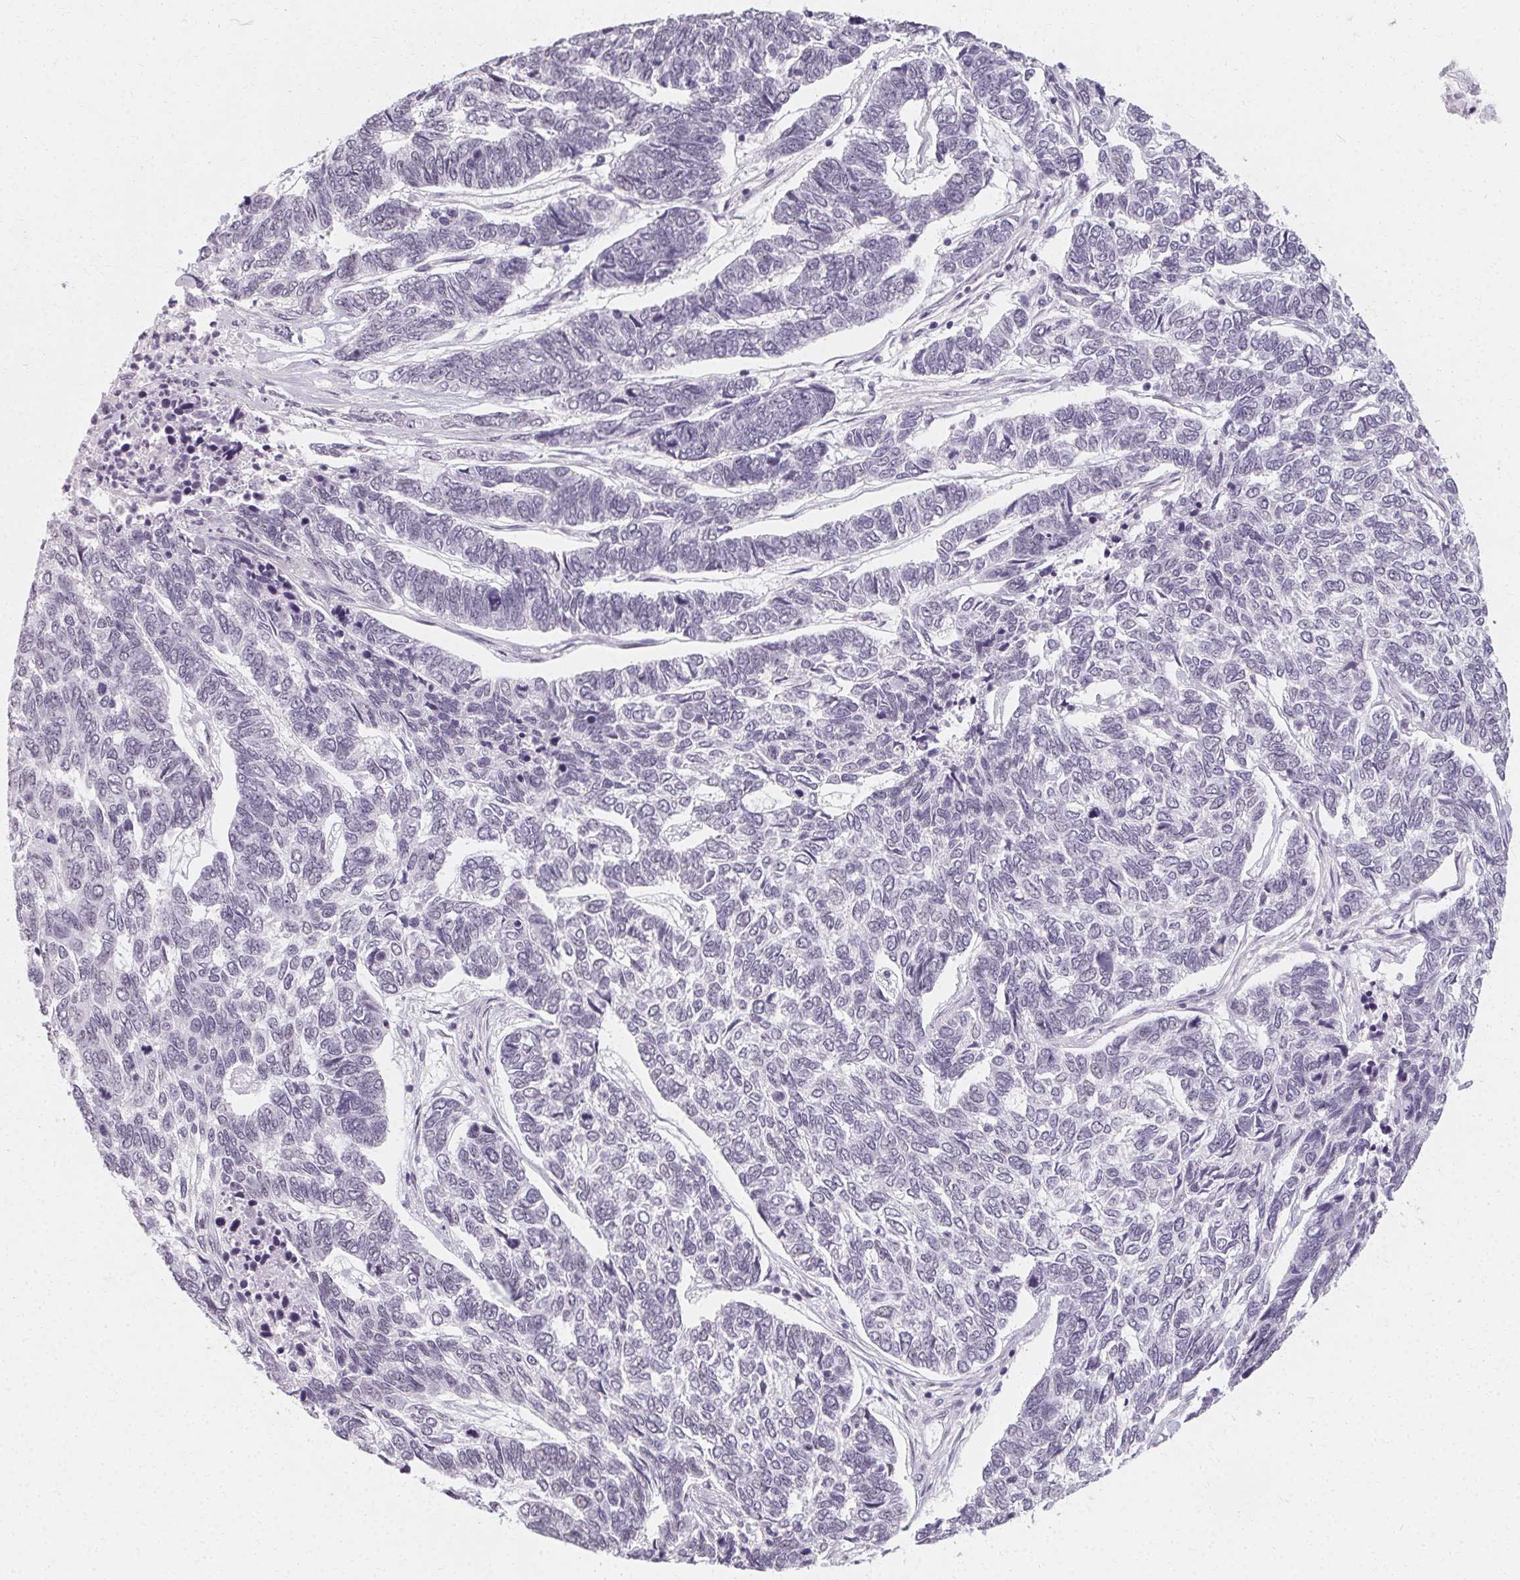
{"staining": {"intensity": "negative", "quantity": "none", "location": "none"}, "tissue": "skin cancer", "cell_type": "Tumor cells", "image_type": "cancer", "snomed": [{"axis": "morphology", "description": "Basal cell carcinoma"}, {"axis": "topography", "description": "Skin"}], "caption": "Photomicrograph shows no protein staining in tumor cells of skin basal cell carcinoma tissue. (Brightfield microscopy of DAB (3,3'-diaminobenzidine) immunohistochemistry at high magnification).", "gene": "SYNPR", "patient": {"sex": "female", "age": 65}}